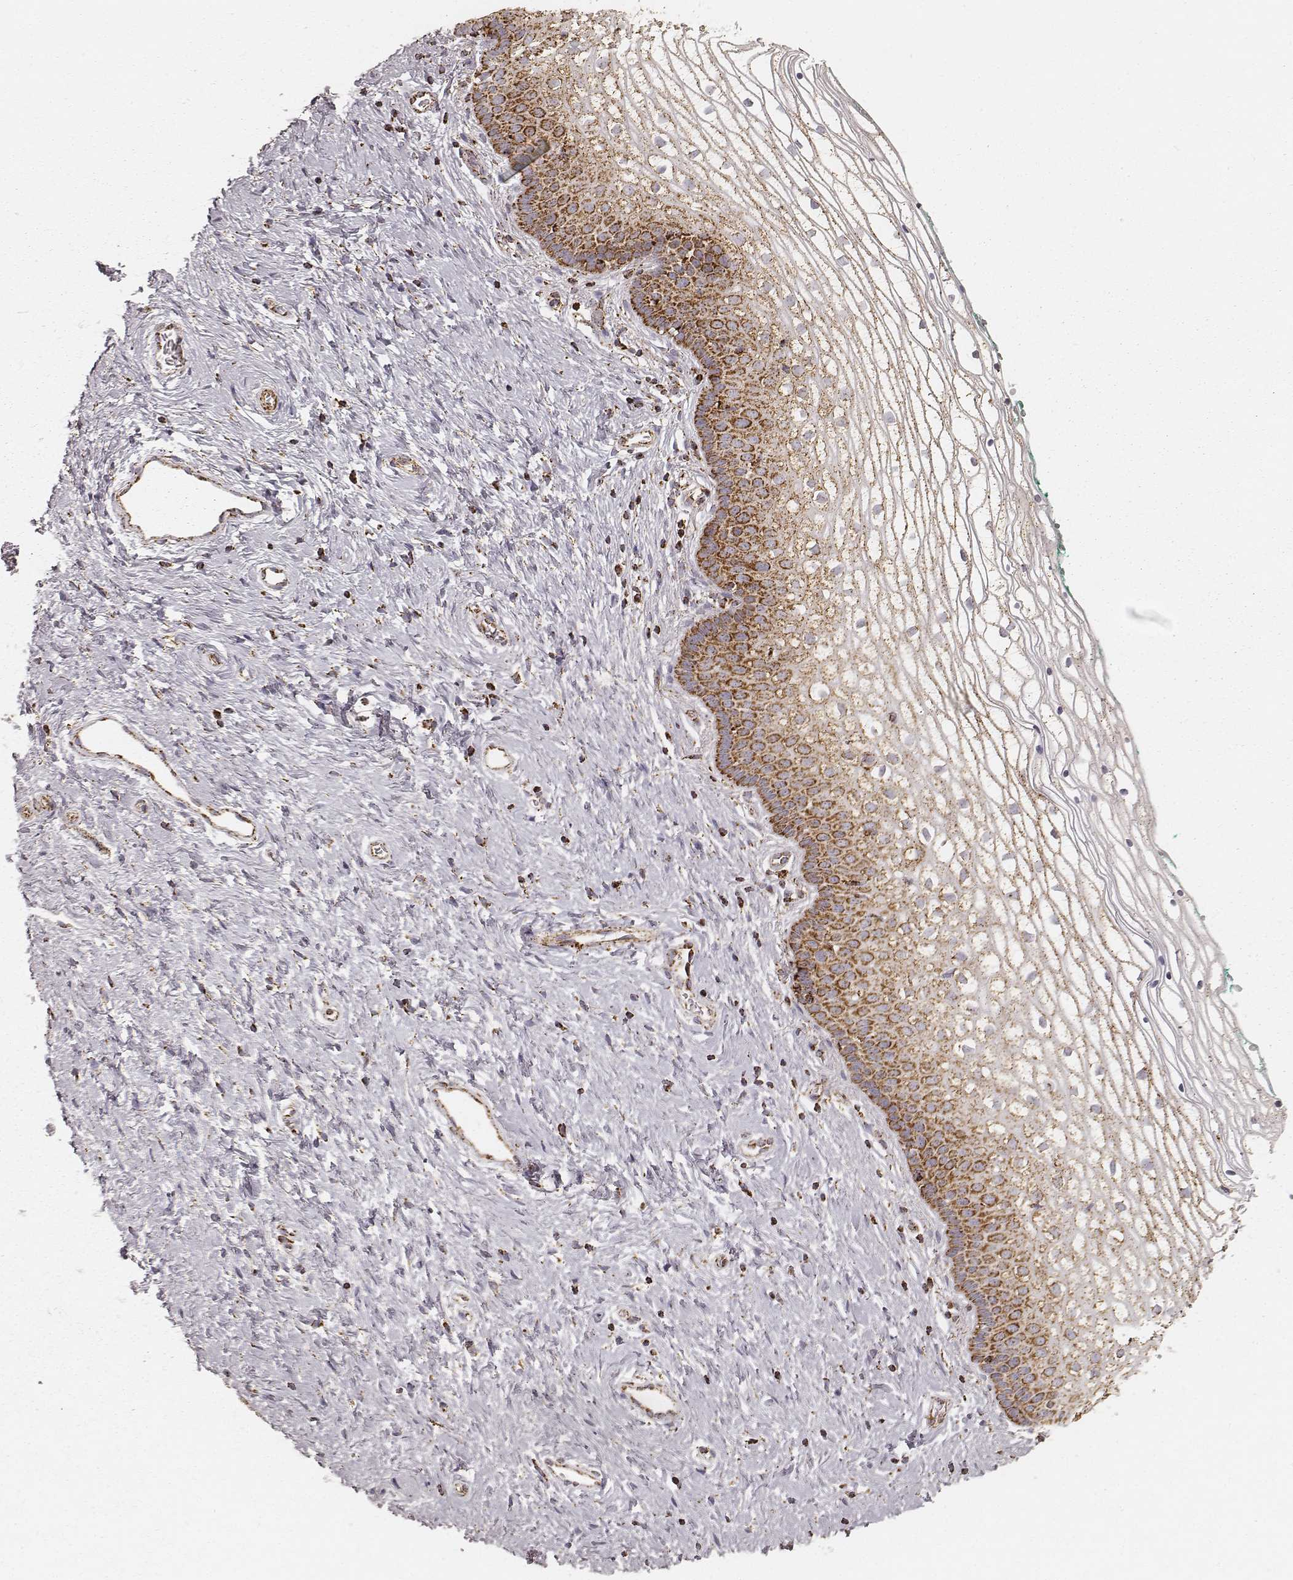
{"staining": {"intensity": "moderate", "quantity": "25%-75%", "location": "cytoplasmic/membranous"}, "tissue": "vagina", "cell_type": "Squamous epithelial cells", "image_type": "normal", "snomed": [{"axis": "morphology", "description": "Normal tissue, NOS"}, {"axis": "topography", "description": "Vagina"}], "caption": "This micrograph demonstrates benign vagina stained with IHC to label a protein in brown. The cytoplasmic/membranous of squamous epithelial cells show moderate positivity for the protein. Nuclei are counter-stained blue.", "gene": "CS", "patient": {"sex": "female", "age": 36}}